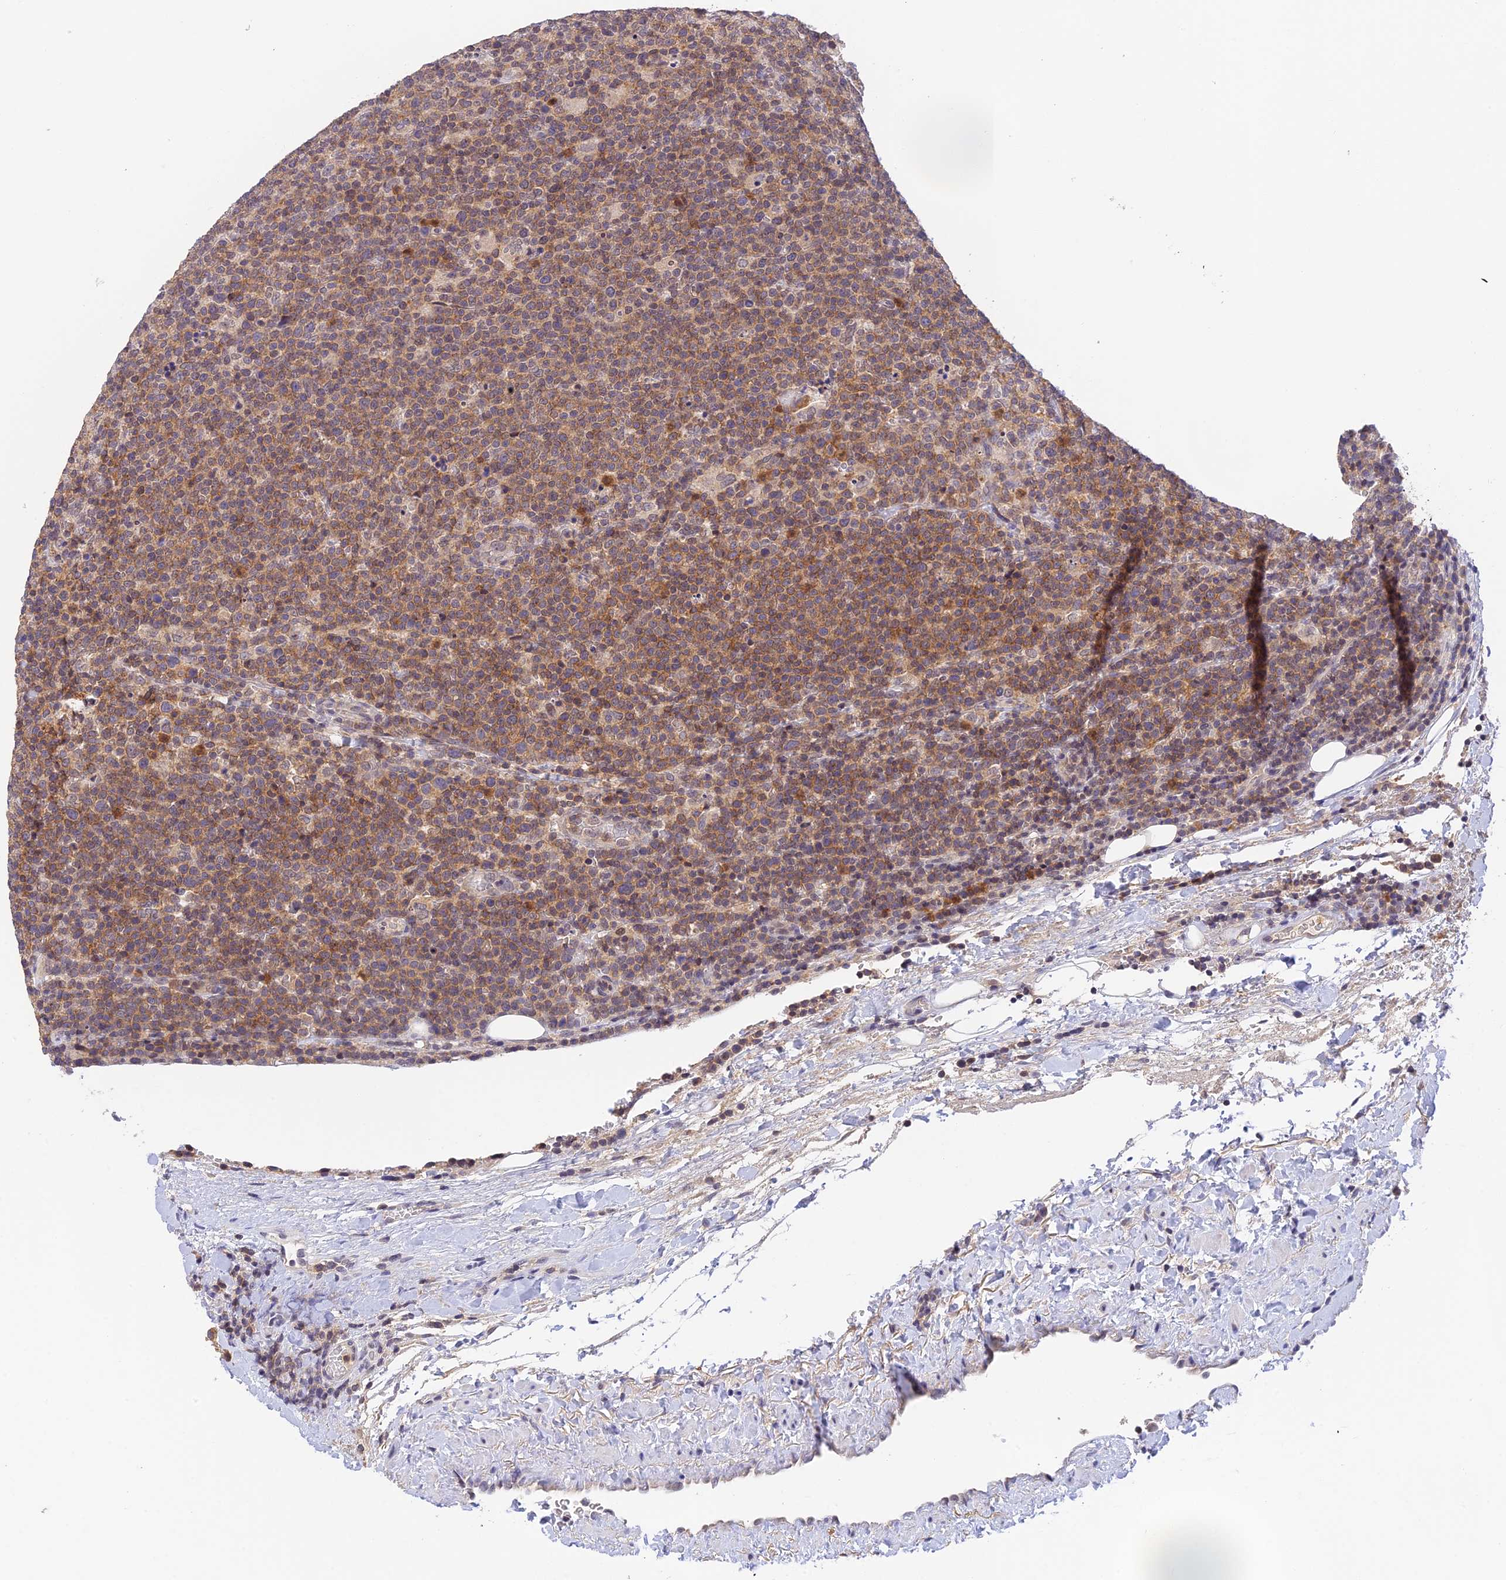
{"staining": {"intensity": "moderate", "quantity": ">75%", "location": "cytoplasmic/membranous,nuclear"}, "tissue": "lymphoma", "cell_type": "Tumor cells", "image_type": "cancer", "snomed": [{"axis": "morphology", "description": "Malignant lymphoma, non-Hodgkin's type, High grade"}, {"axis": "topography", "description": "Lymph node"}], "caption": "Protein analysis of high-grade malignant lymphoma, non-Hodgkin's type tissue displays moderate cytoplasmic/membranous and nuclear positivity in approximately >75% of tumor cells. (Brightfield microscopy of DAB IHC at high magnification).", "gene": "PEX16", "patient": {"sex": "male", "age": 61}}